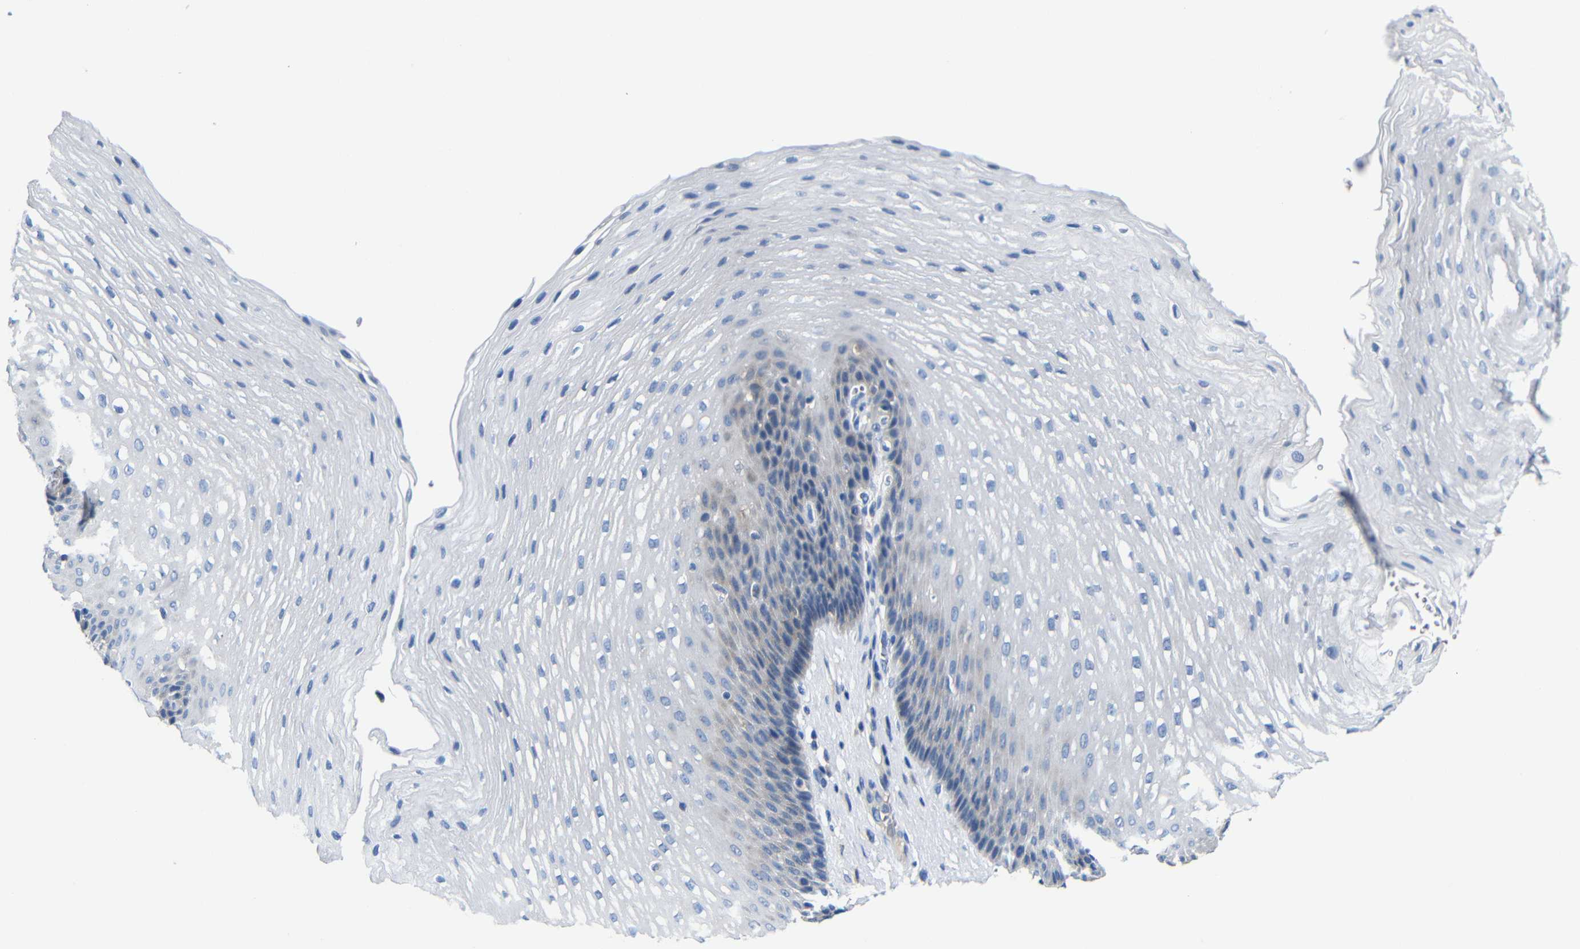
{"staining": {"intensity": "weak", "quantity": "<25%", "location": "cytoplasmic/membranous"}, "tissue": "esophagus", "cell_type": "Squamous epithelial cells", "image_type": "normal", "snomed": [{"axis": "morphology", "description": "Normal tissue, NOS"}, {"axis": "topography", "description": "Esophagus"}], "caption": "Esophagus was stained to show a protein in brown. There is no significant positivity in squamous epithelial cells. Nuclei are stained in blue.", "gene": "ACKR2", "patient": {"sex": "male", "age": 48}}